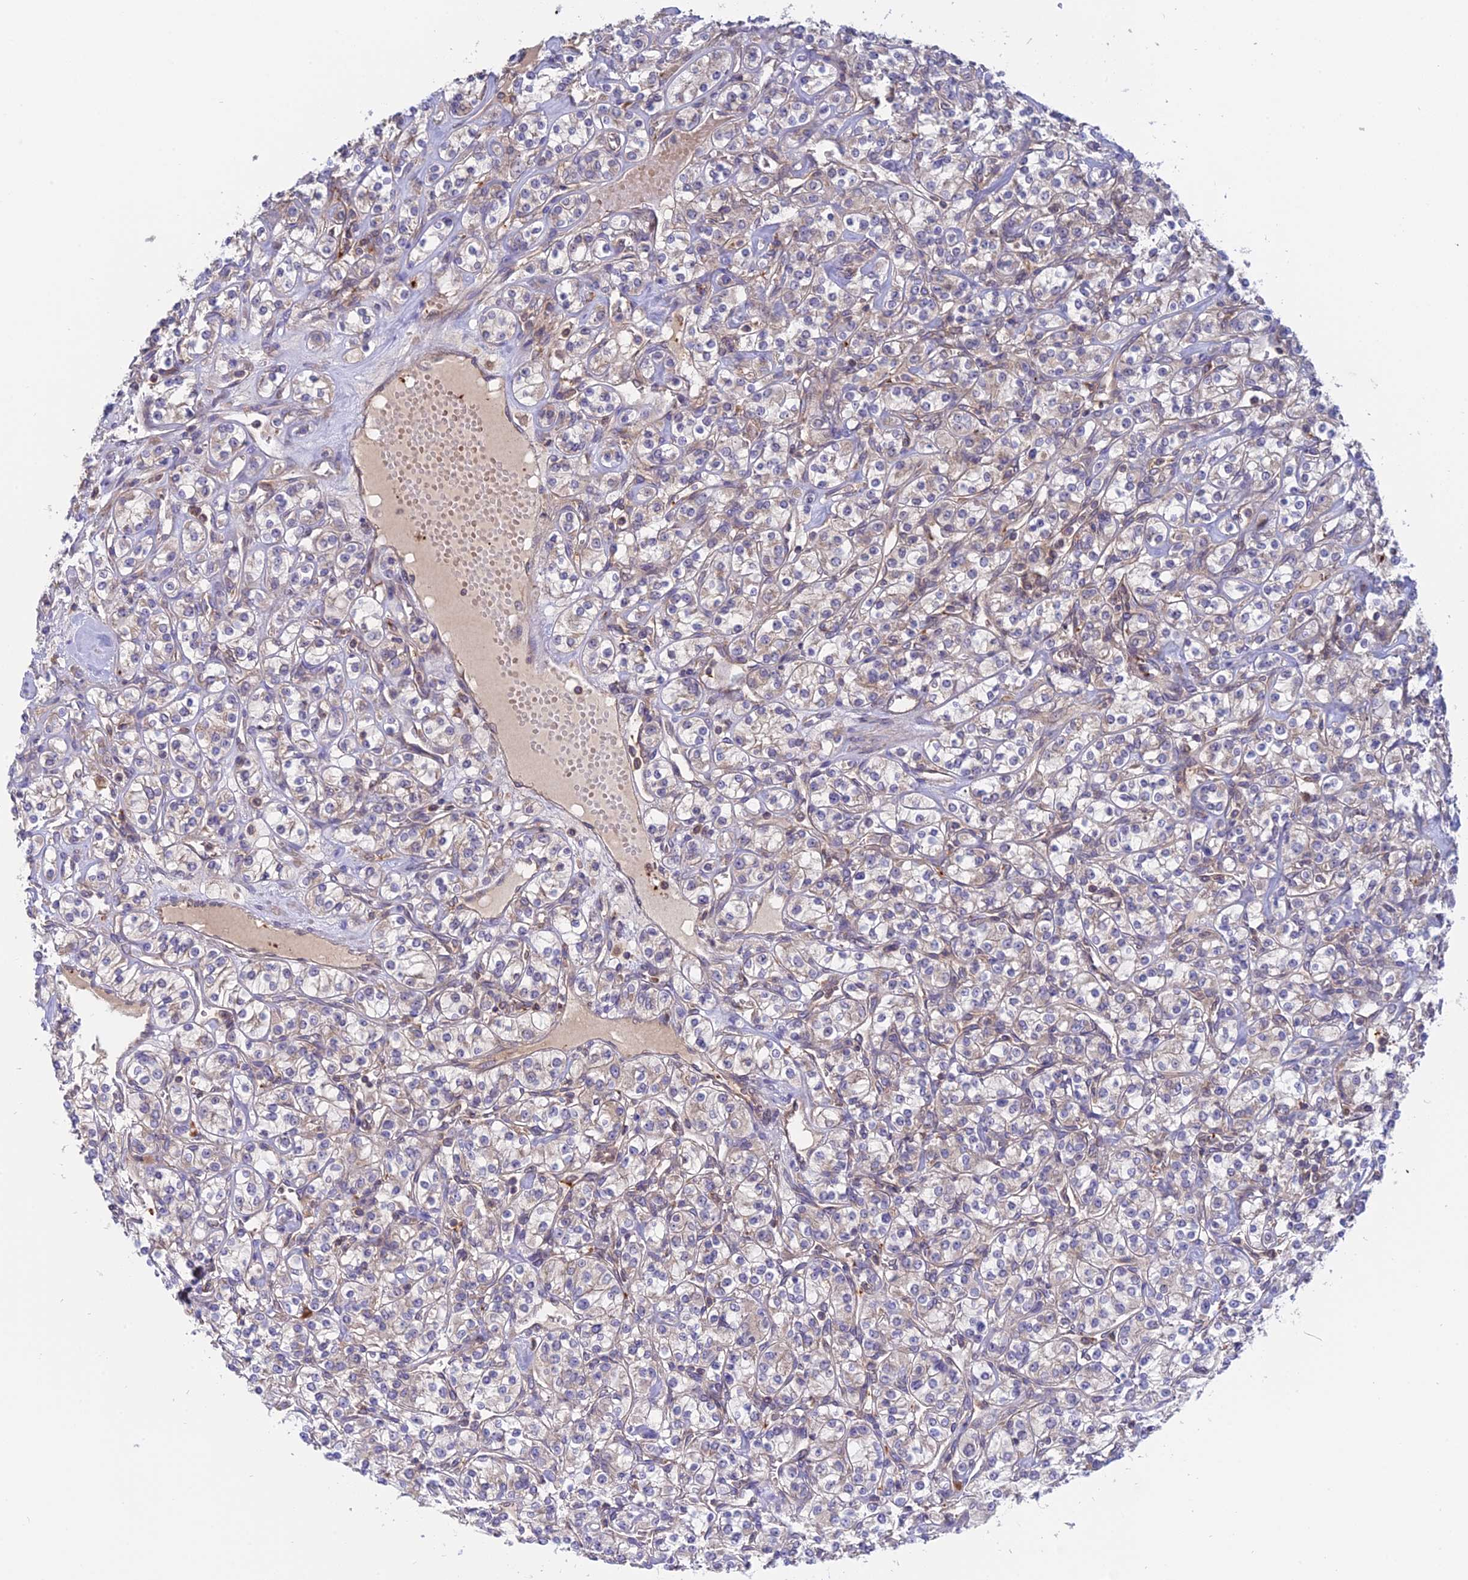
{"staining": {"intensity": "weak", "quantity": "<25%", "location": "cytoplasmic/membranous"}, "tissue": "renal cancer", "cell_type": "Tumor cells", "image_type": "cancer", "snomed": [{"axis": "morphology", "description": "Adenocarcinoma, NOS"}, {"axis": "topography", "description": "Kidney"}], "caption": "Renal adenocarcinoma was stained to show a protein in brown. There is no significant staining in tumor cells.", "gene": "IL21R", "patient": {"sex": "male", "age": 77}}